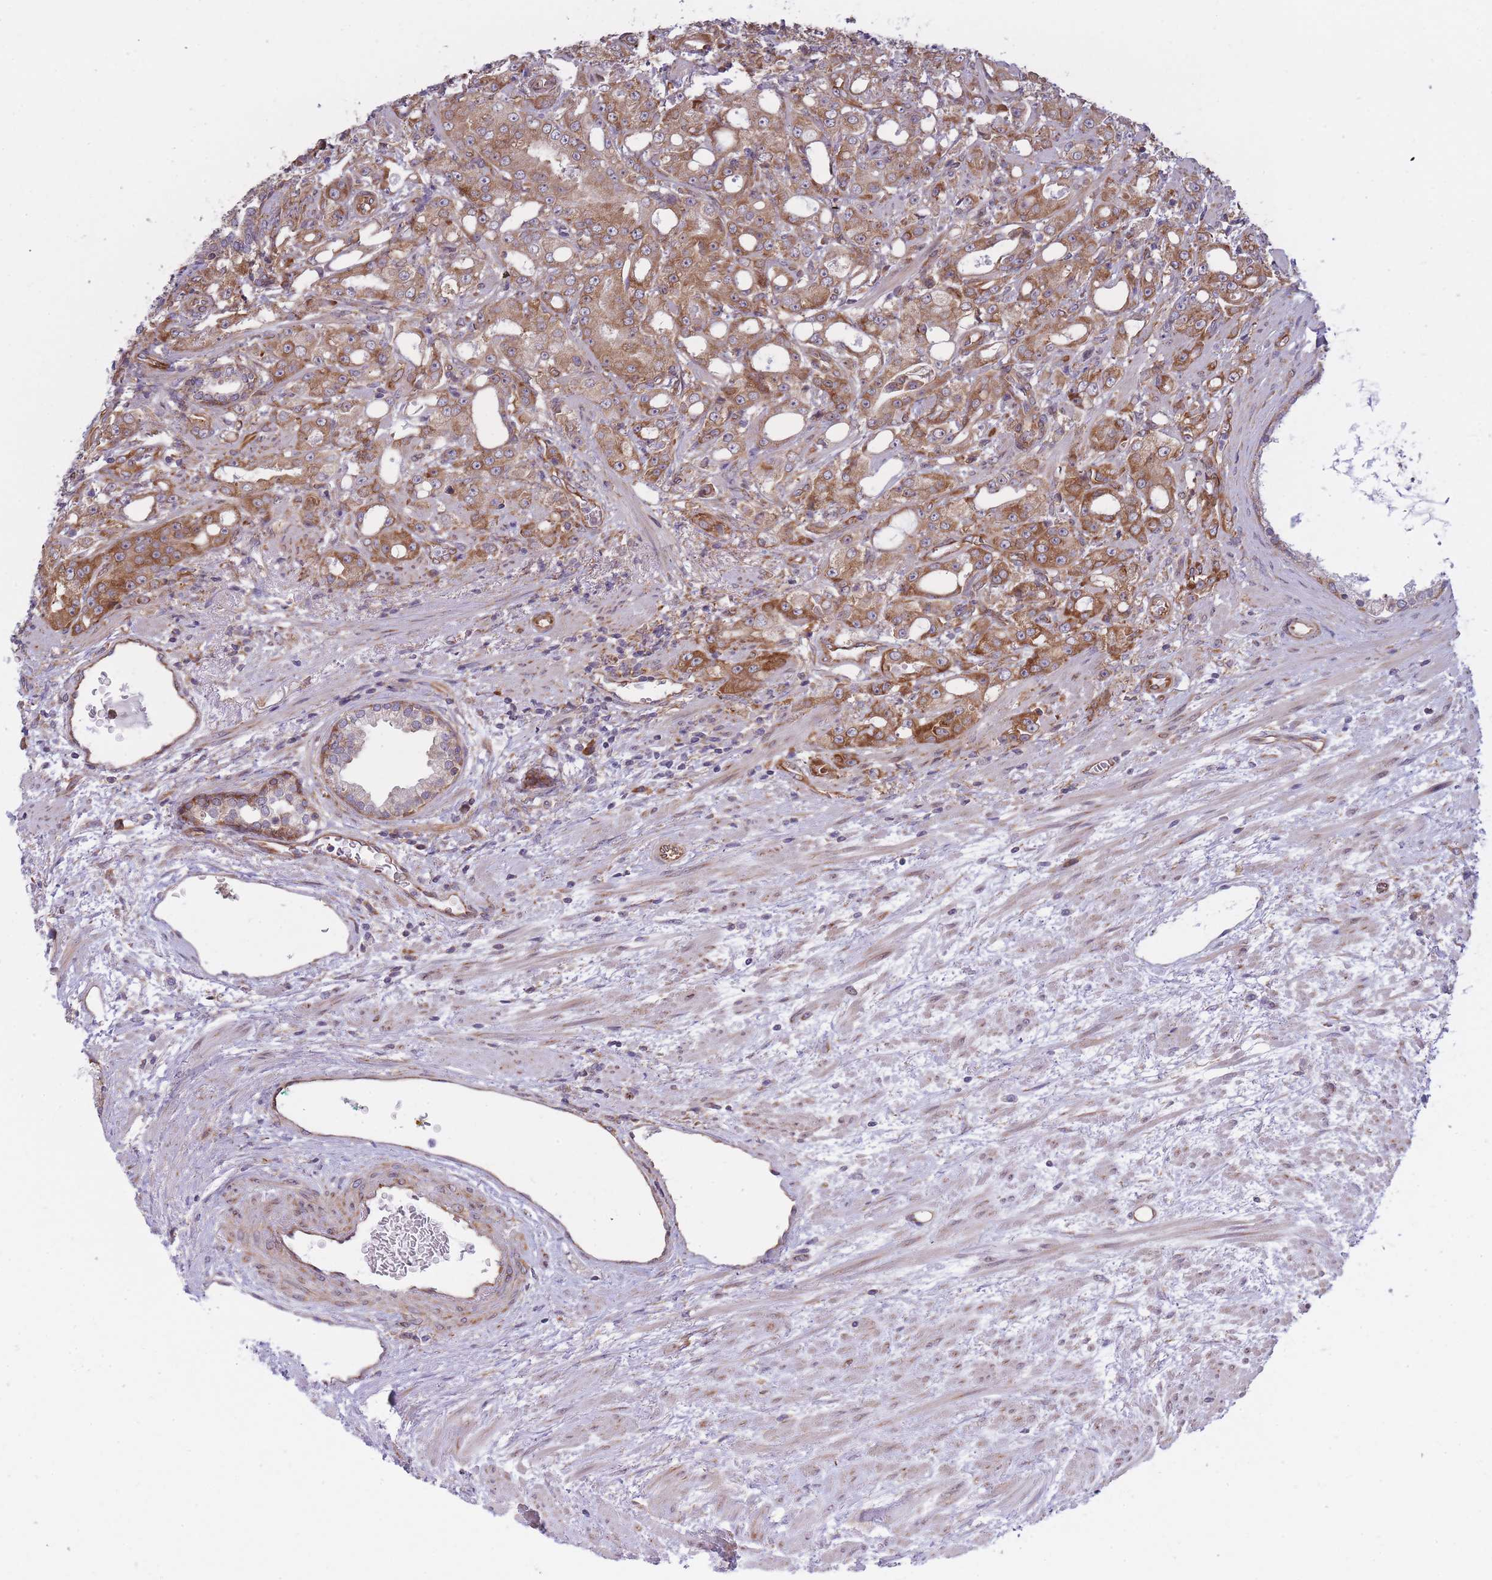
{"staining": {"intensity": "moderate", "quantity": ">75%", "location": "cytoplasmic/membranous"}, "tissue": "prostate cancer", "cell_type": "Tumor cells", "image_type": "cancer", "snomed": [{"axis": "morphology", "description": "Adenocarcinoma, High grade"}, {"axis": "topography", "description": "Prostate"}], "caption": "DAB (3,3'-diaminobenzidine) immunohistochemical staining of prostate adenocarcinoma (high-grade) demonstrates moderate cytoplasmic/membranous protein staining in about >75% of tumor cells. (Brightfield microscopy of DAB IHC at high magnification).", "gene": "CCDC124", "patient": {"sex": "male", "age": 69}}